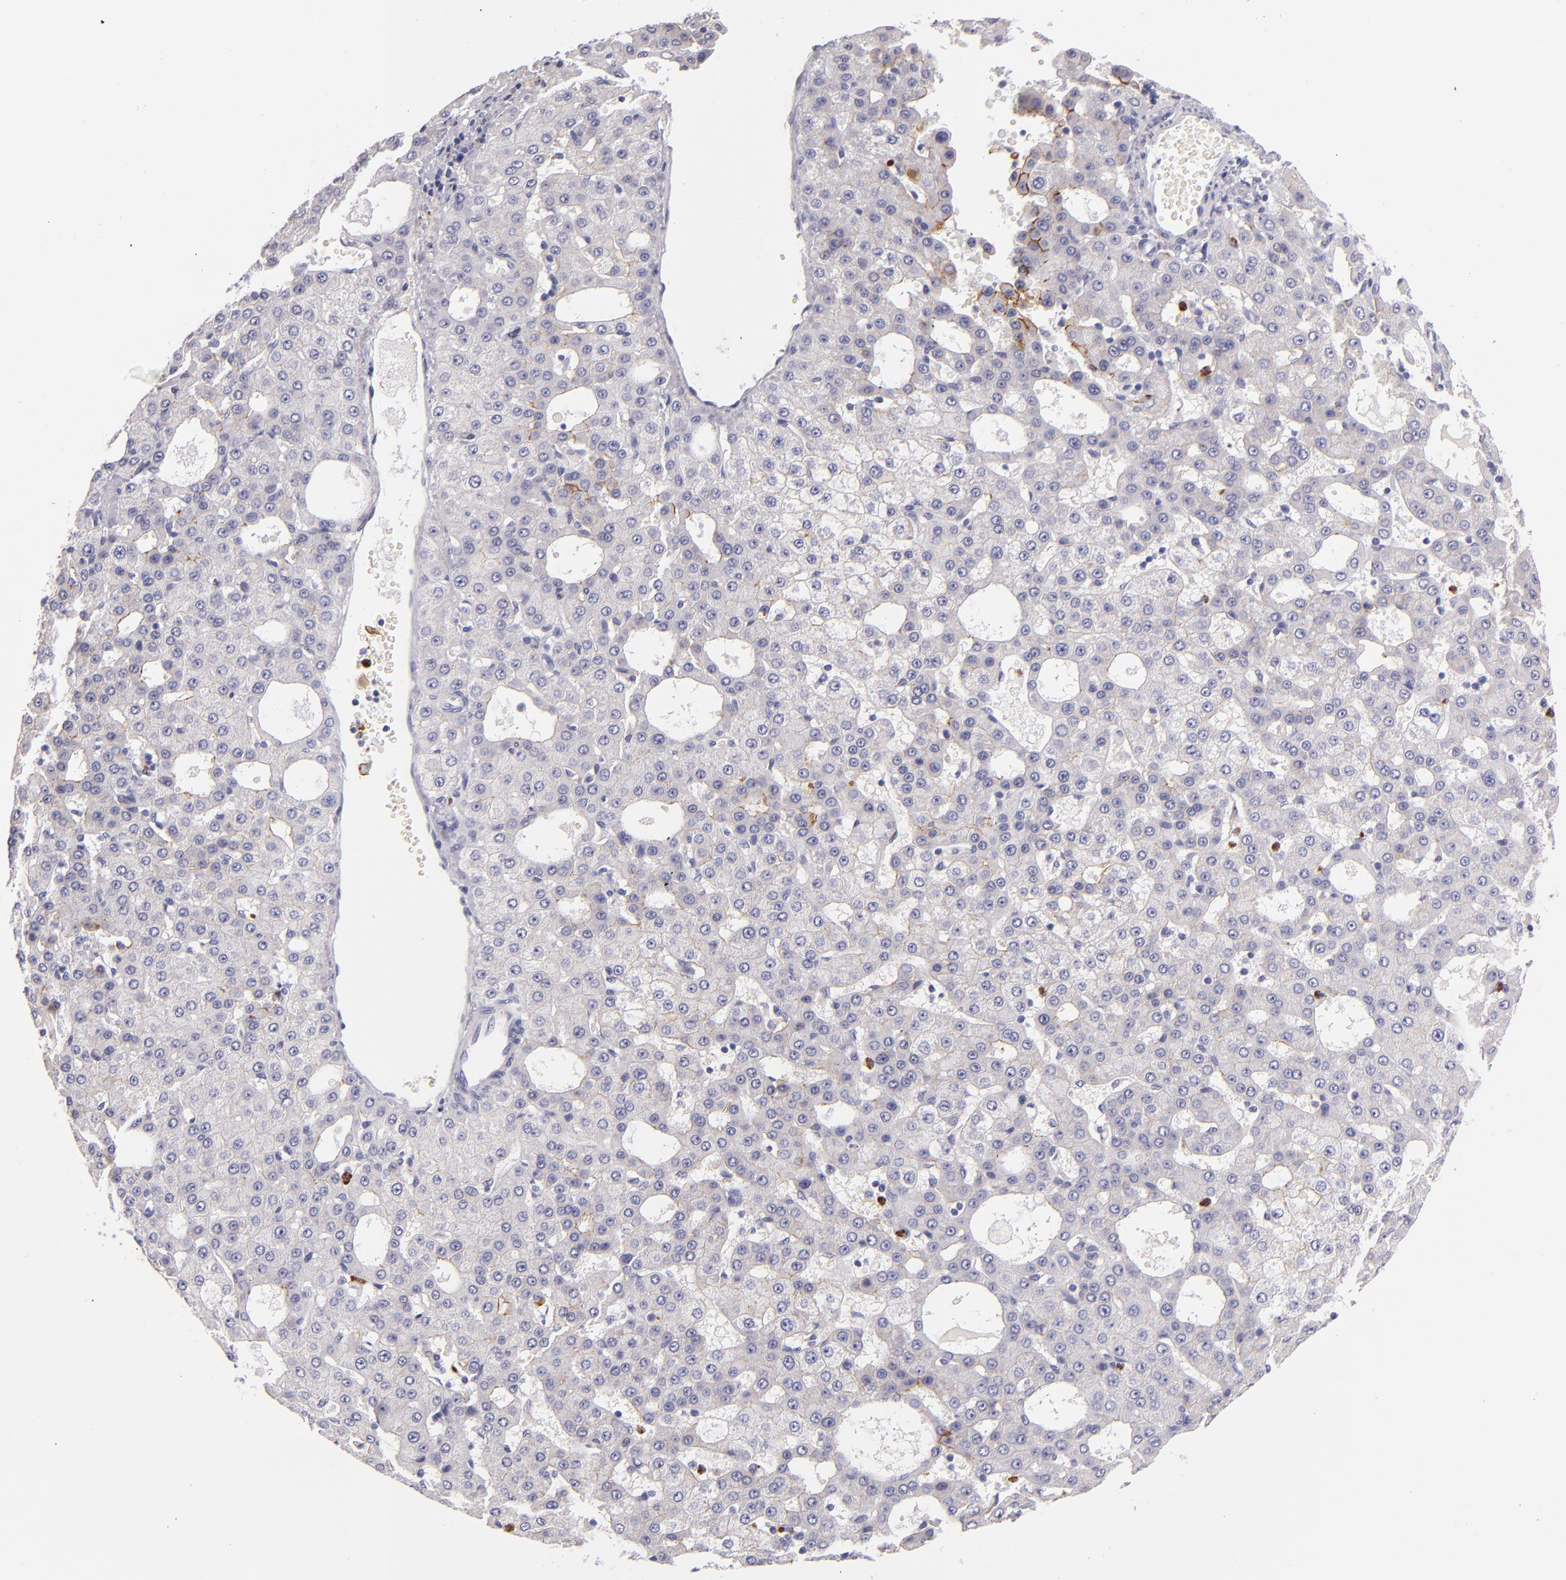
{"staining": {"intensity": "moderate", "quantity": "25%-75%", "location": "cytoplasmic/membranous"}, "tissue": "liver cancer", "cell_type": "Tumor cells", "image_type": "cancer", "snomed": [{"axis": "morphology", "description": "Carcinoma, Hepatocellular, NOS"}, {"axis": "topography", "description": "Liver"}], "caption": "IHC of human hepatocellular carcinoma (liver) shows medium levels of moderate cytoplasmic/membranous staining in about 25%-75% of tumor cells. The staining was performed using DAB (3,3'-diaminobenzidine) to visualize the protein expression in brown, while the nuclei were stained in blue with hematoxylin (Magnification: 20x).", "gene": "CDH3", "patient": {"sex": "male", "age": 47}}